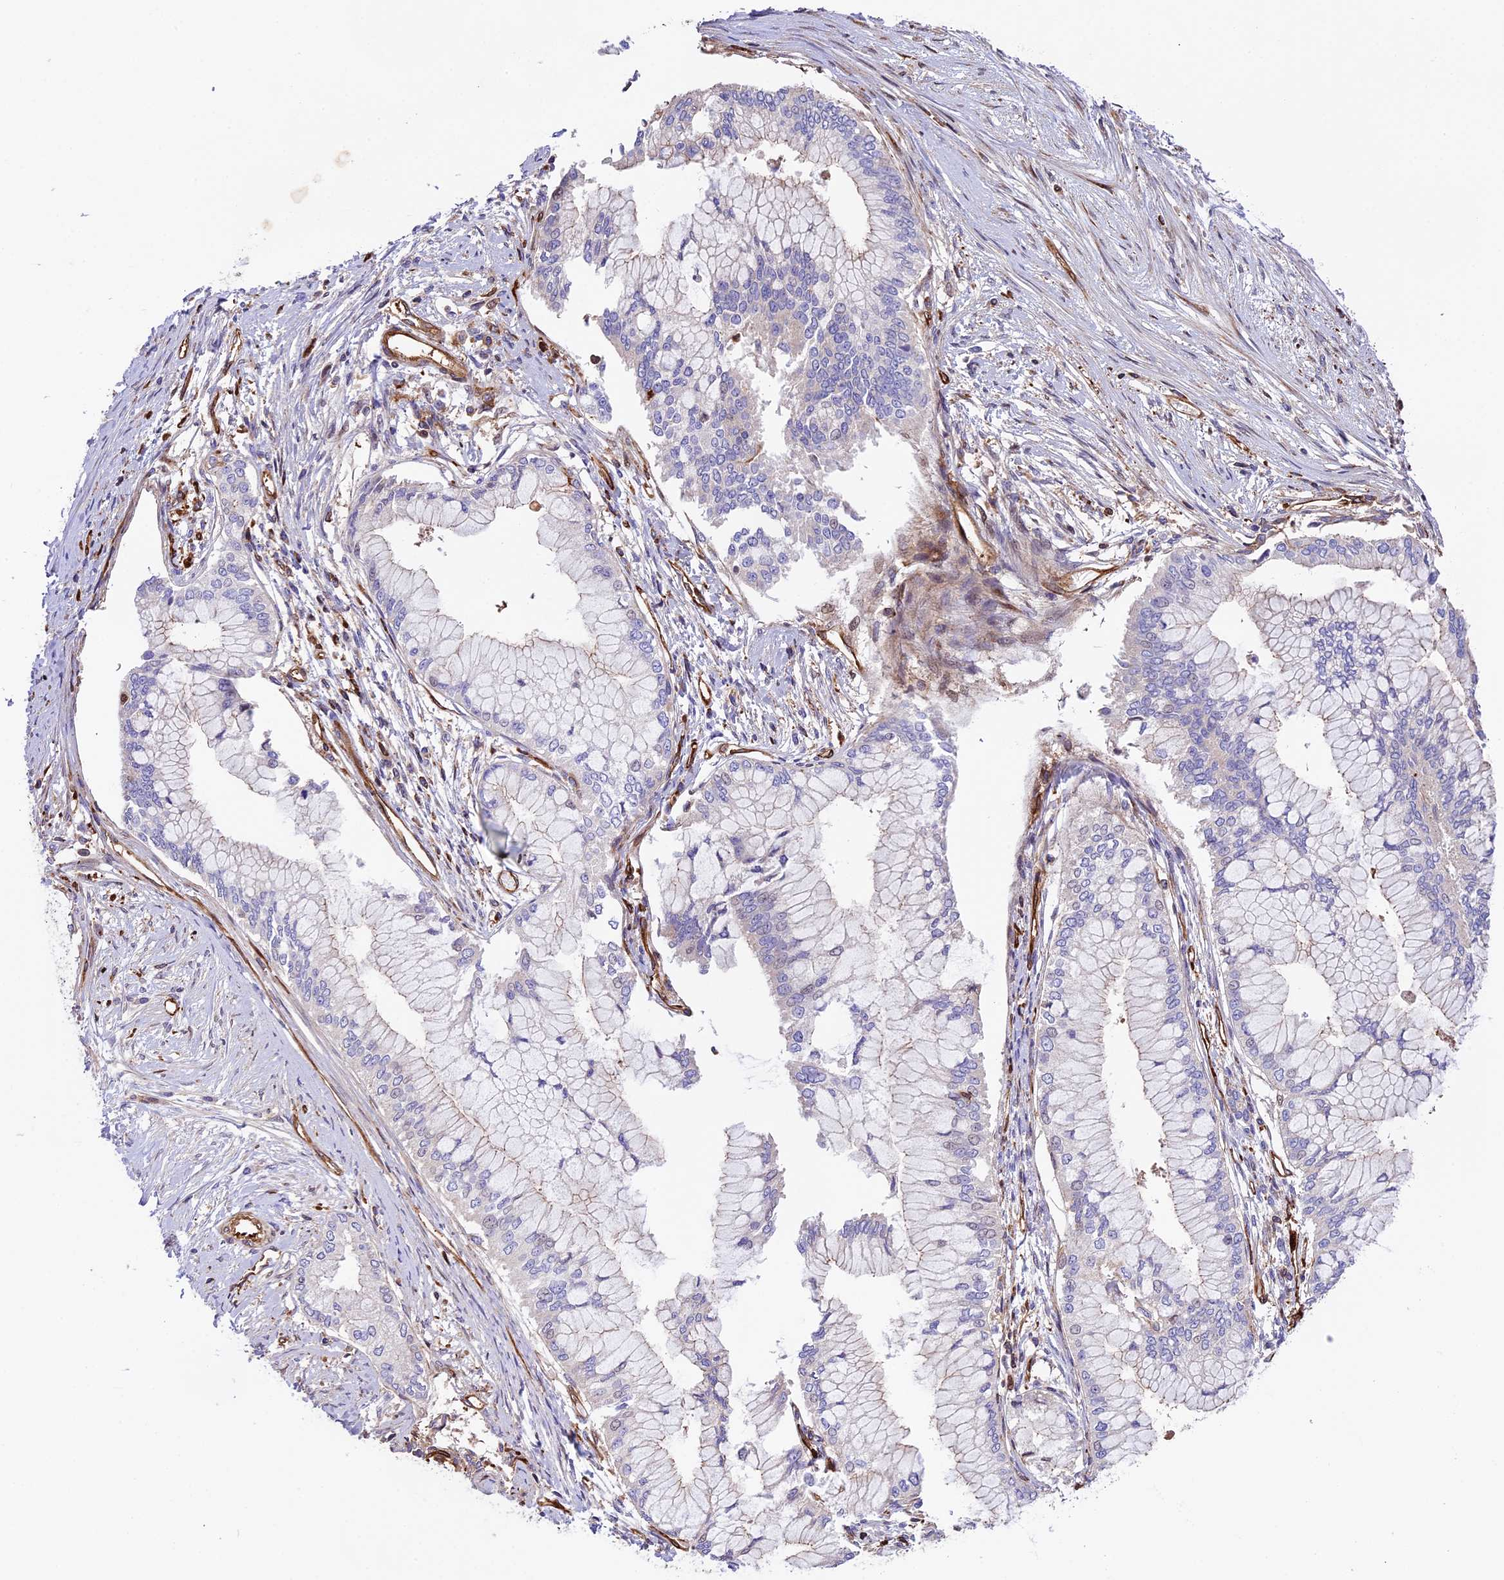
{"staining": {"intensity": "weak", "quantity": "<25%", "location": "cytoplasmic/membranous"}, "tissue": "pancreatic cancer", "cell_type": "Tumor cells", "image_type": "cancer", "snomed": [{"axis": "morphology", "description": "Adenocarcinoma, NOS"}, {"axis": "topography", "description": "Pancreas"}], "caption": "A photomicrograph of pancreatic cancer (adenocarcinoma) stained for a protein demonstrates no brown staining in tumor cells.", "gene": "CD99L2", "patient": {"sex": "male", "age": 46}}